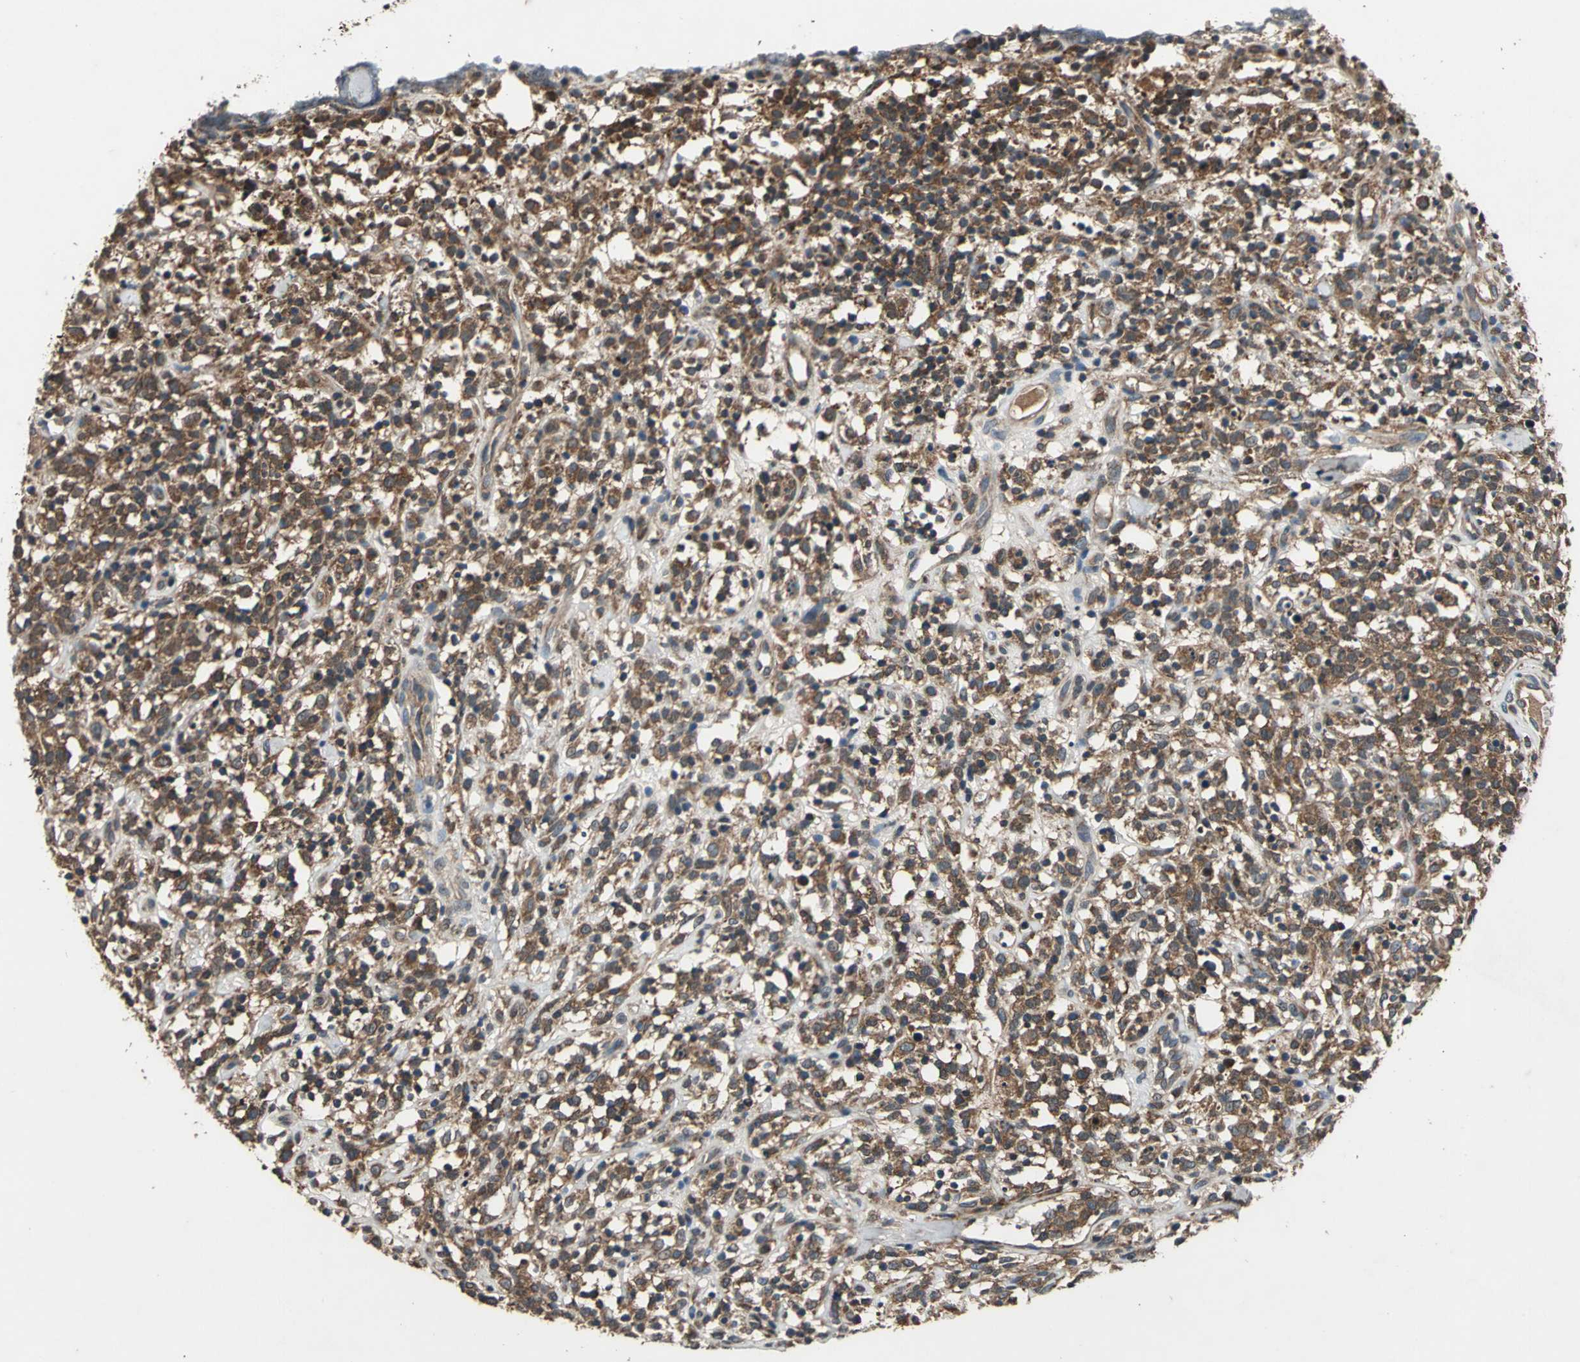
{"staining": {"intensity": "strong", "quantity": ">75%", "location": "cytoplasmic/membranous"}, "tissue": "lymphoma", "cell_type": "Tumor cells", "image_type": "cancer", "snomed": [{"axis": "morphology", "description": "Malignant lymphoma, non-Hodgkin's type, High grade"}, {"axis": "topography", "description": "Lymph node"}], "caption": "Immunohistochemistry (IHC) of human lymphoma shows high levels of strong cytoplasmic/membranous expression in approximately >75% of tumor cells. (DAB (3,3'-diaminobenzidine) IHC, brown staining for protein, blue staining for nuclei).", "gene": "ZNF608", "patient": {"sex": "female", "age": 73}}